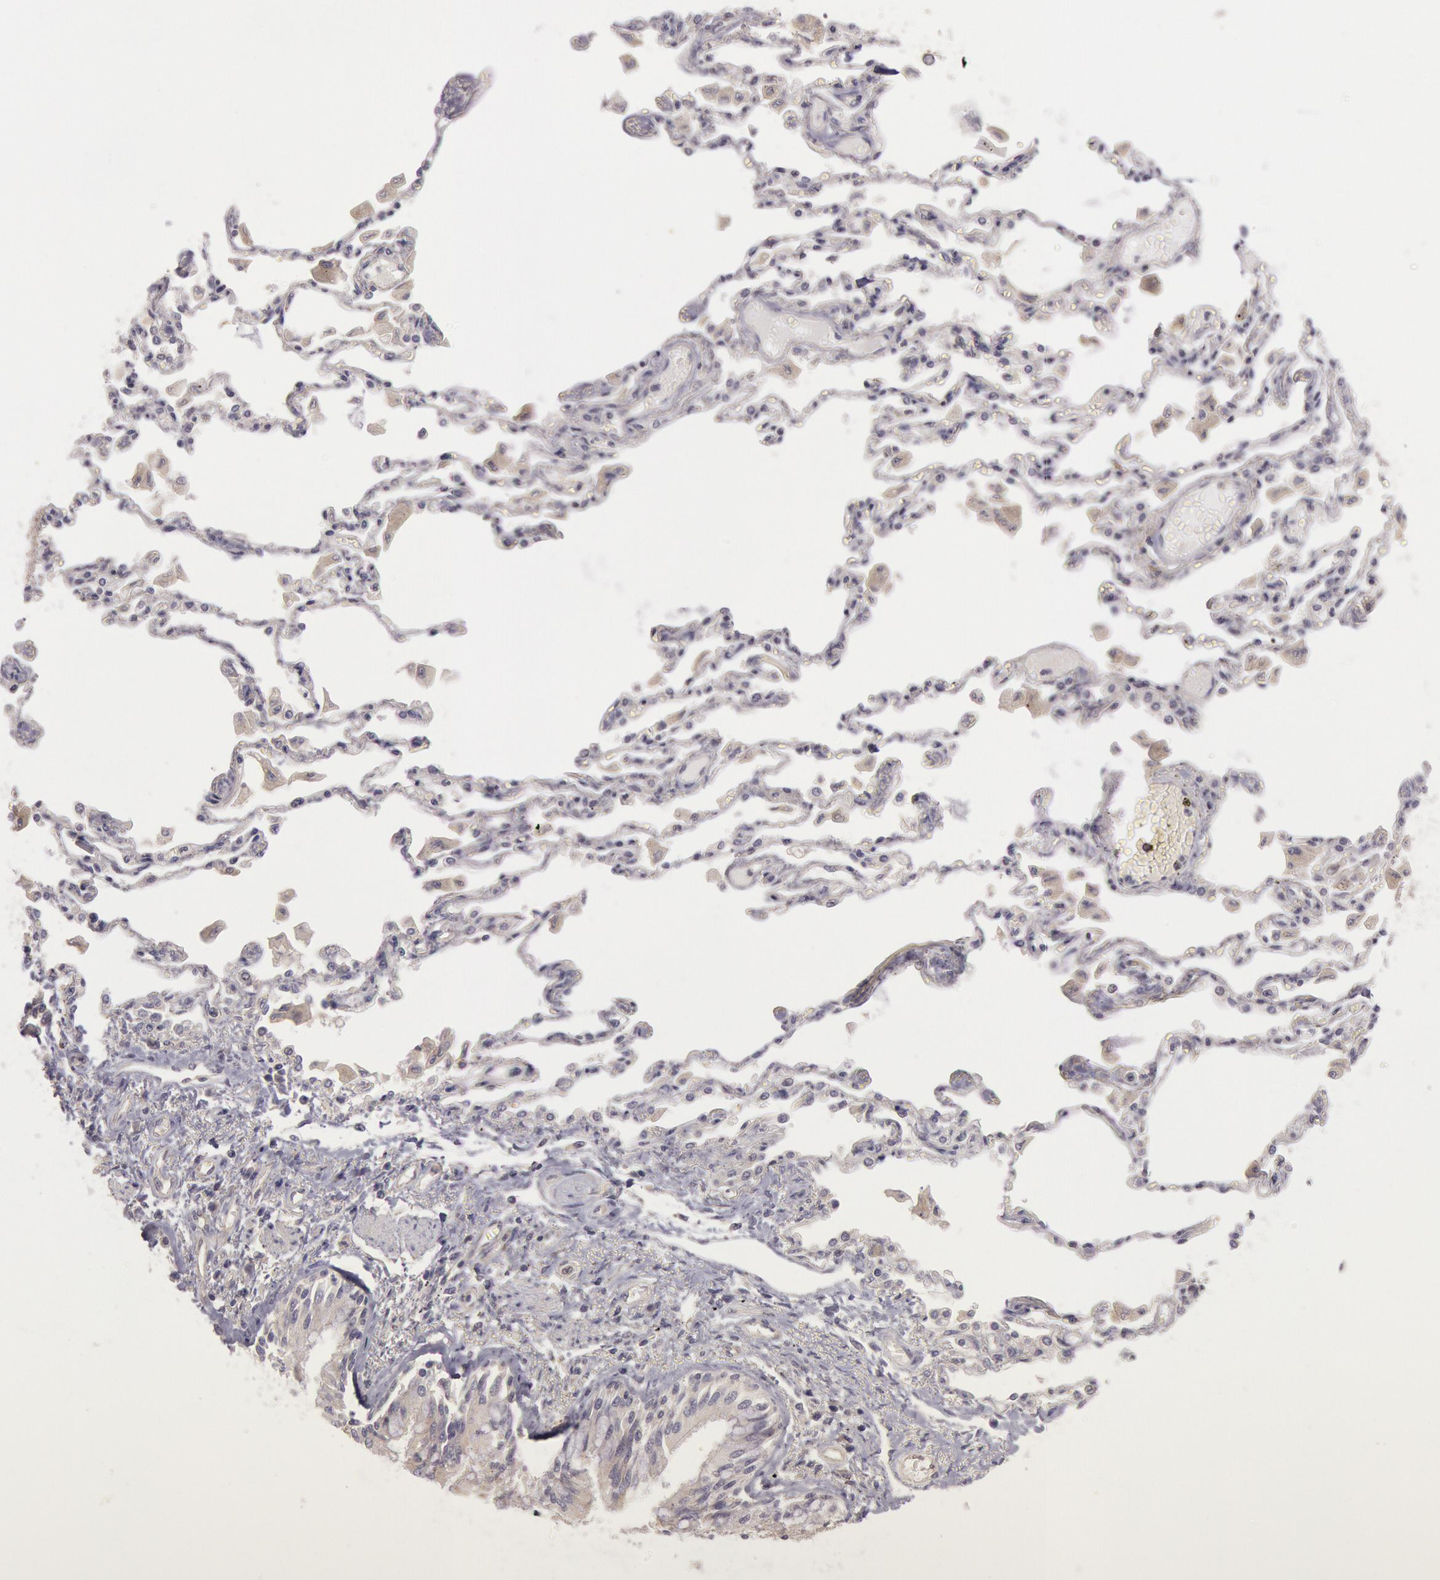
{"staining": {"intensity": "negative", "quantity": "none", "location": "none"}, "tissue": "adipose tissue", "cell_type": "Adipocytes", "image_type": "normal", "snomed": [{"axis": "morphology", "description": "Normal tissue, NOS"}, {"axis": "morphology", "description": "Adenocarcinoma, NOS"}, {"axis": "topography", "description": "Cartilage tissue"}, {"axis": "topography", "description": "Lung"}], "caption": "This histopathology image is of unremarkable adipose tissue stained with IHC to label a protein in brown with the nuclei are counter-stained blue. There is no positivity in adipocytes.", "gene": "AMOTL1", "patient": {"sex": "female", "age": 67}}